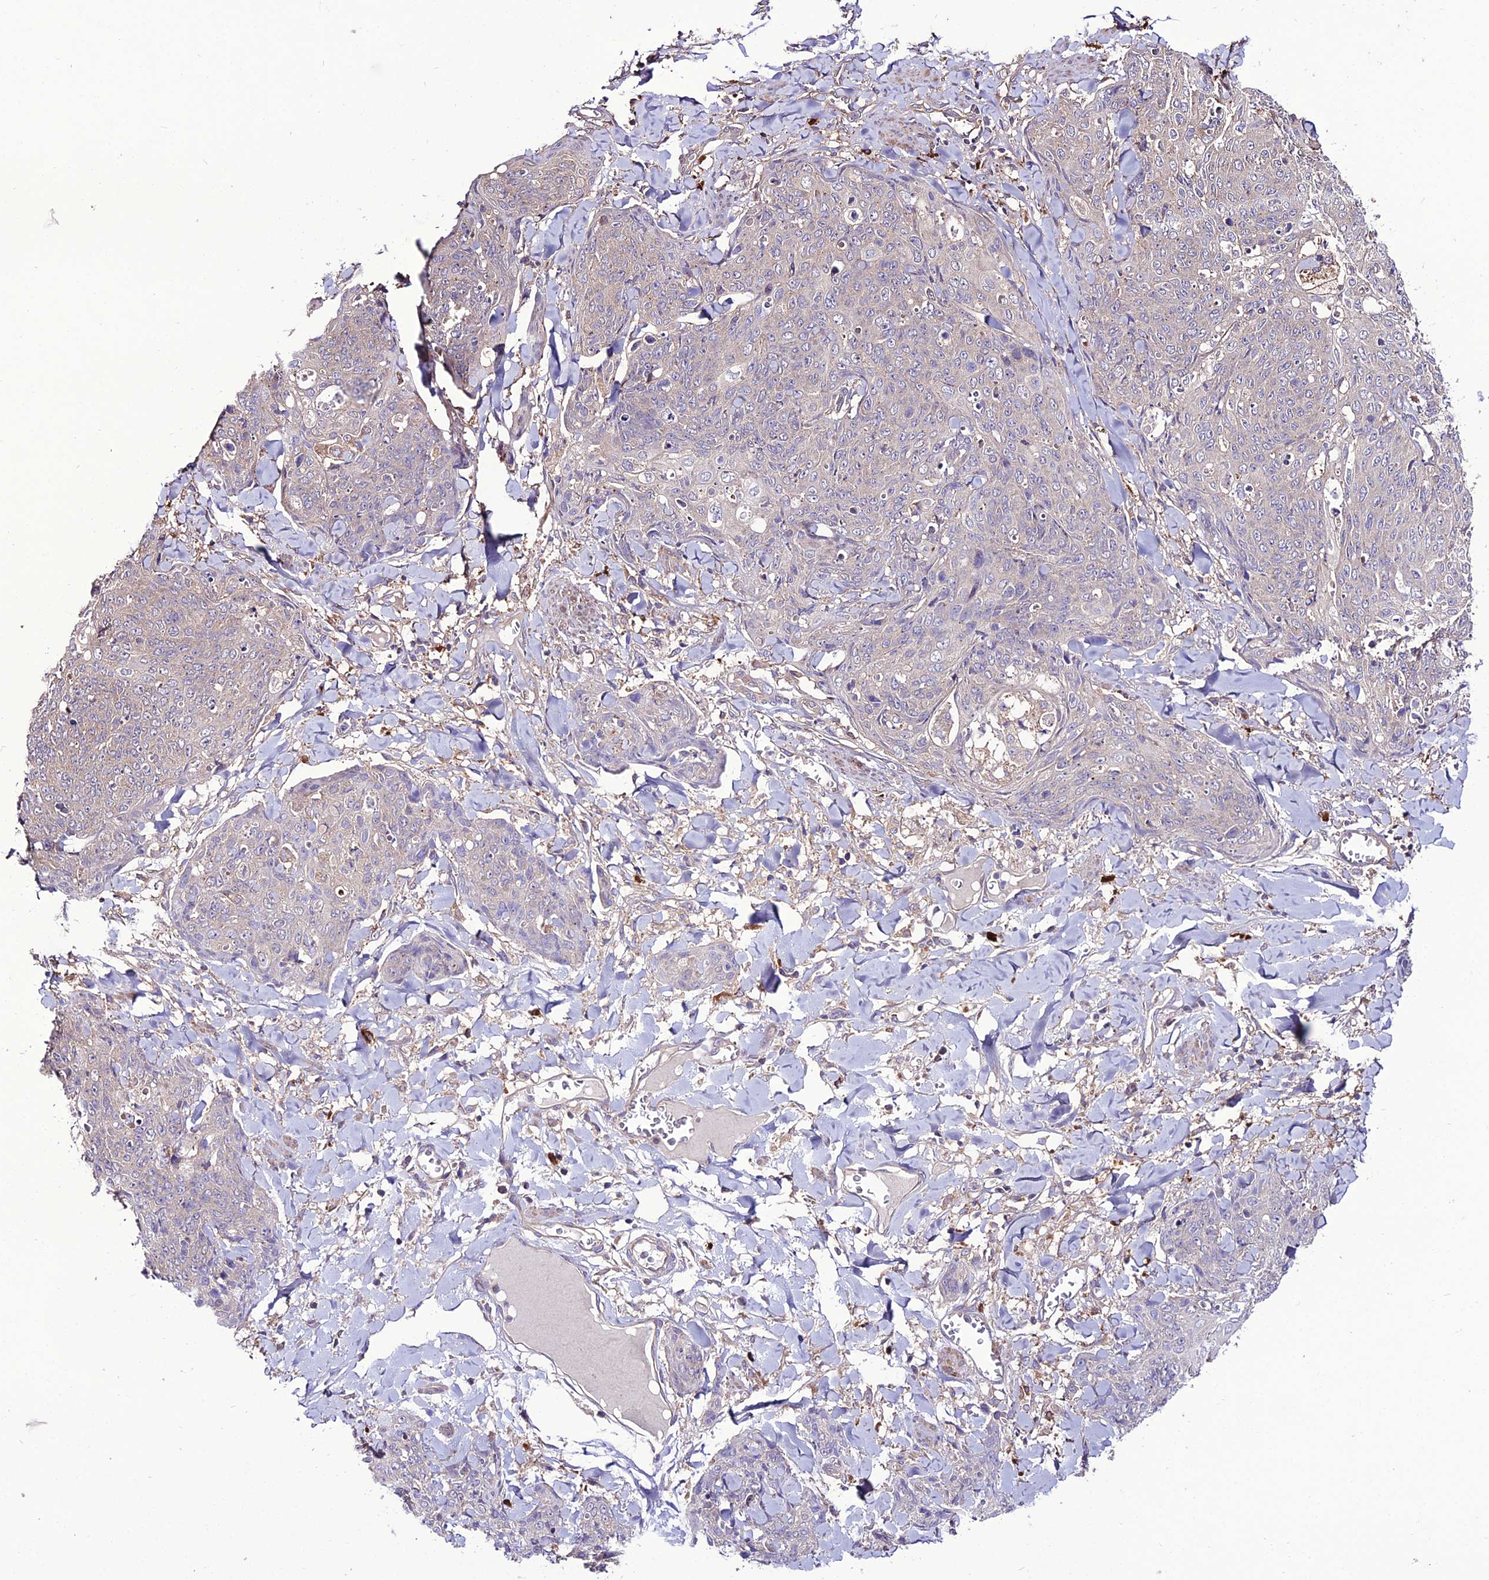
{"staining": {"intensity": "negative", "quantity": "none", "location": "none"}, "tissue": "skin cancer", "cell_type": "Tumor cells", "image_type": "cancer", "snomed": [{"axis": "morphology", "description": "Squamous cell carcinoma, NOS"}, {"axis": "topography", "description": "Skin"}, {"axis": "topography", "description": "Vulva"}], "caption": "Tumor cells show no significant expression in squamous cell carcinoma (skin).", "gene": "PPIL3", "patient": {"sex": "female", "age": 85}}